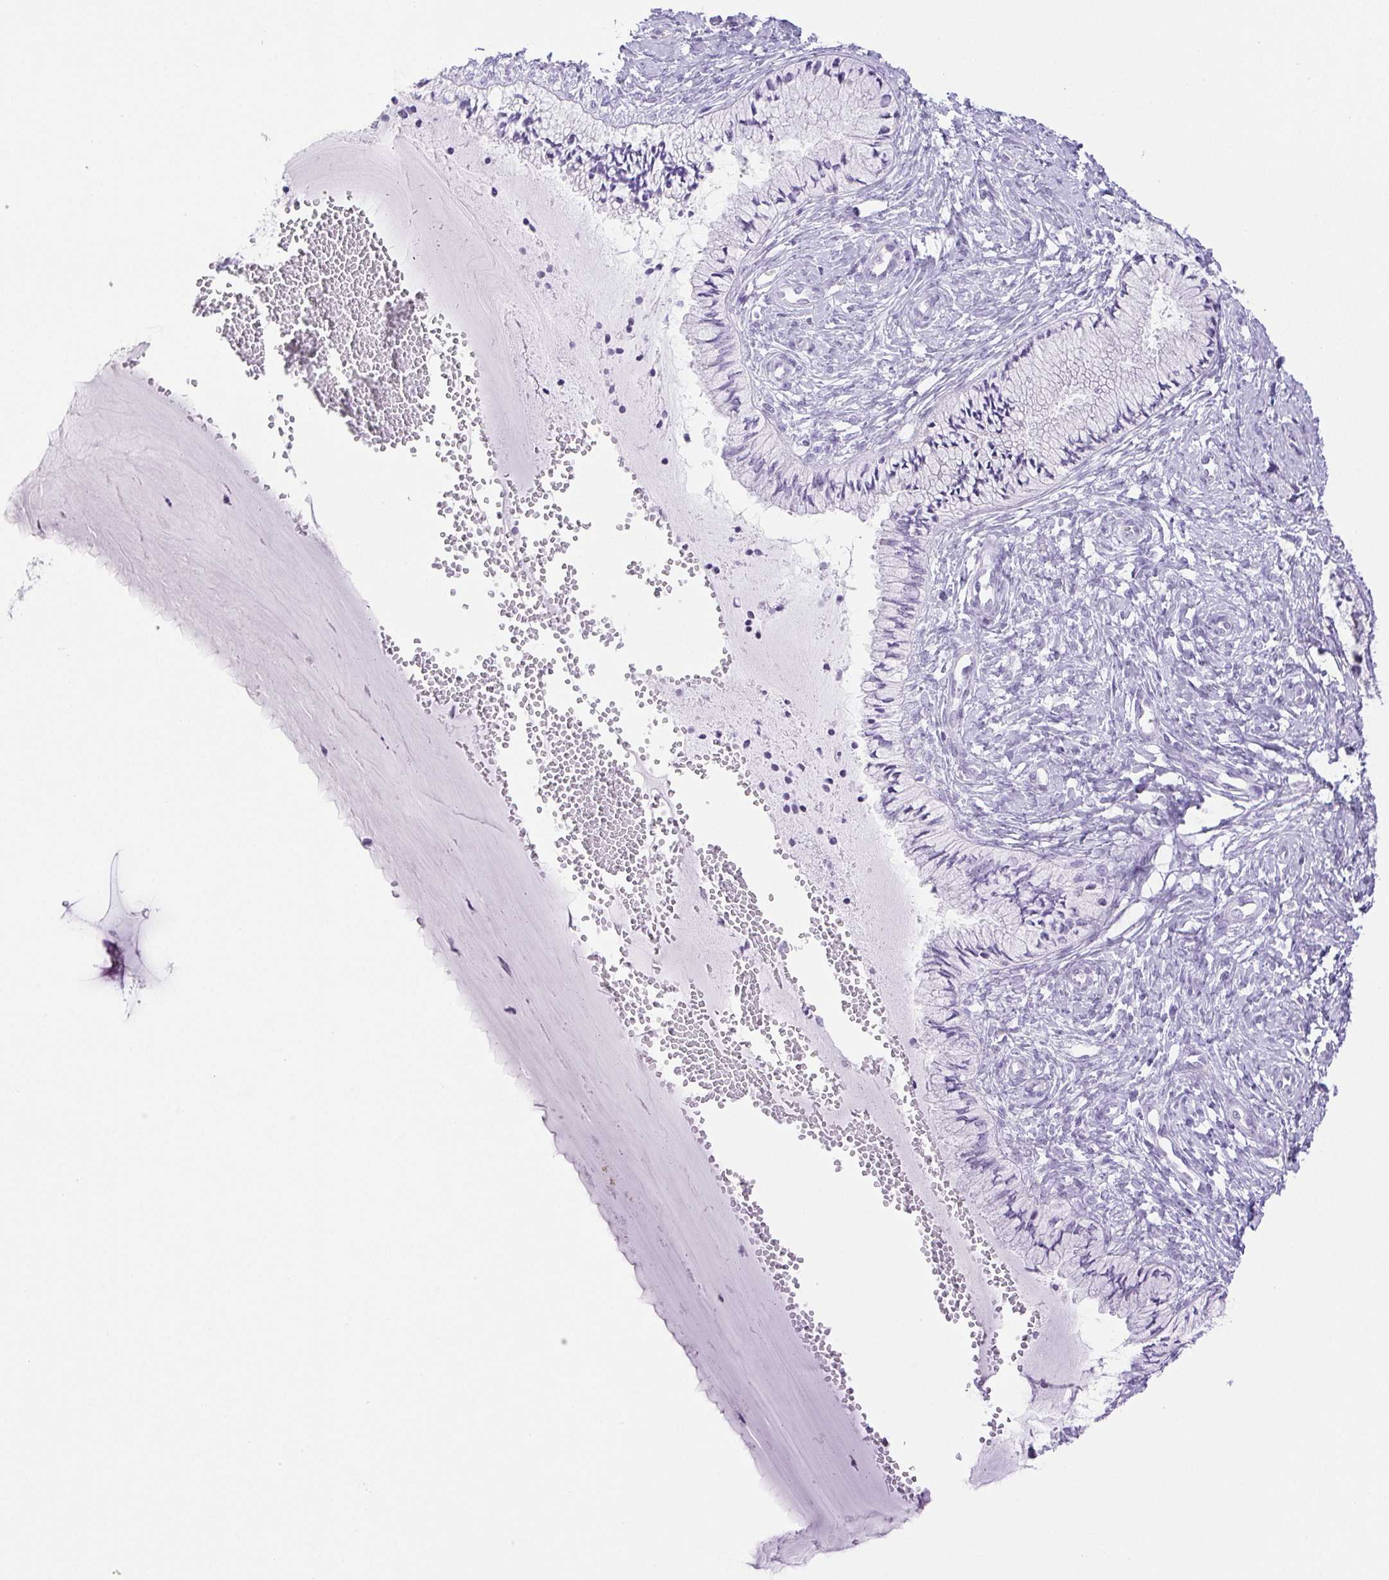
{"staining": {"intensity": "negative", "quantity": "none", "location": "none"}, "tissue": "cervix", "cell_type": "Glandular cells", "image_type": "normal", "snomed": [{"axis": "morphology", "description": "Normal tissue, NOS"}, {"axis": "topography", "description": "Cervix"}], "caption": "Glandular cells show no significant staining in benign cervix.", "gene": "HLA", "patient": {"sex": "female", "age": 37}}